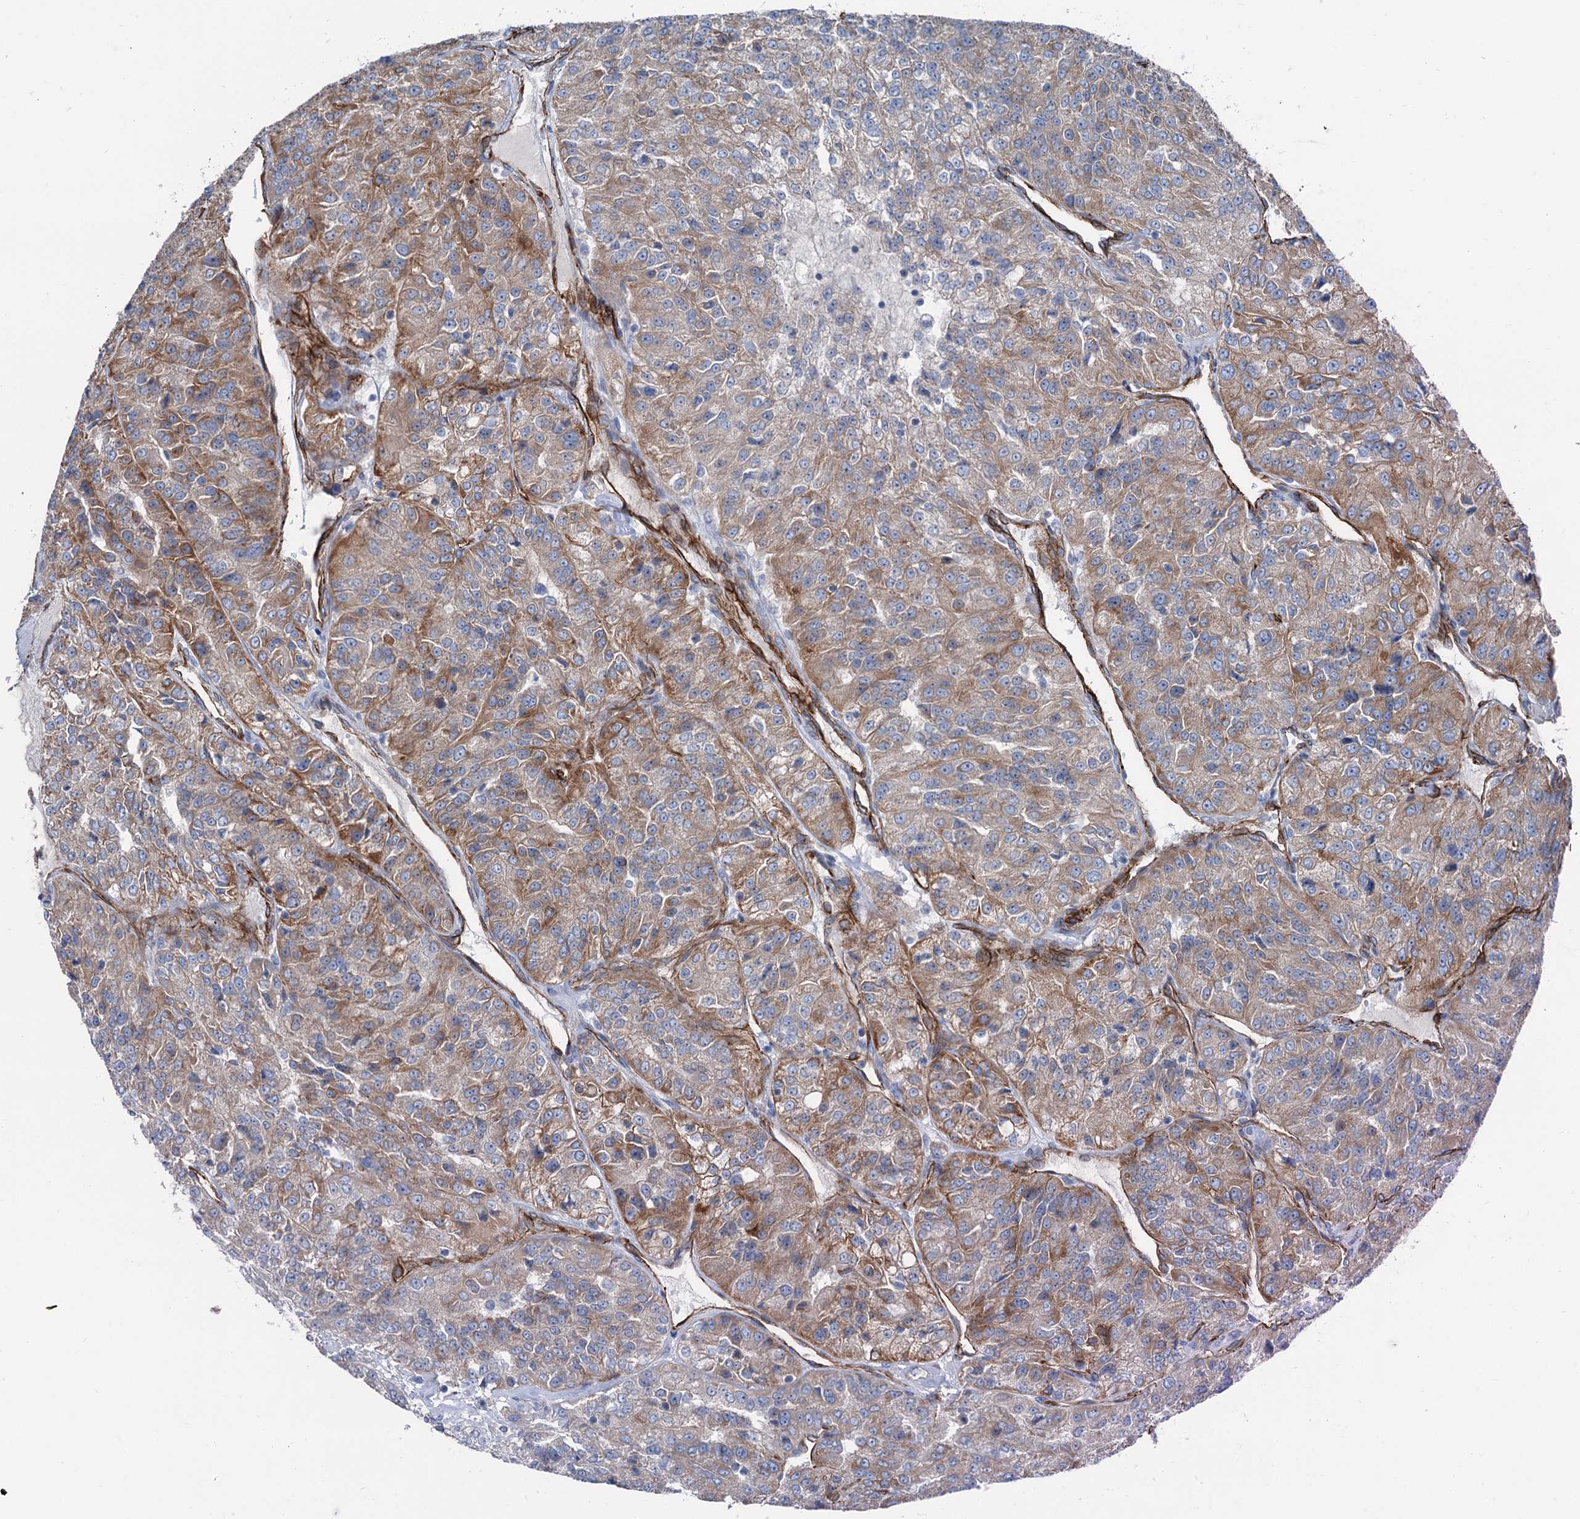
{"staining": {"intensity": "moderate", "quantity": ">75%", "location": "cytoplasmic/membranous"}, "tissue": "renal cancer", "cell_type": "Tumor cells", "image_type": "cancer", "snomed": [{"axis": "morphology", "description": "Adenocarcinoma, NOS"}, {"axis": "topography", "description": "Kidney"}], "caption": "A micrograph of renal adenocarcinoma stained for a protein displays moderate cytoplasmic/membranous brown staining in tumor cells.", "gene": "CALCOCO1", "patient": {"sex": "female", "age": 63}}